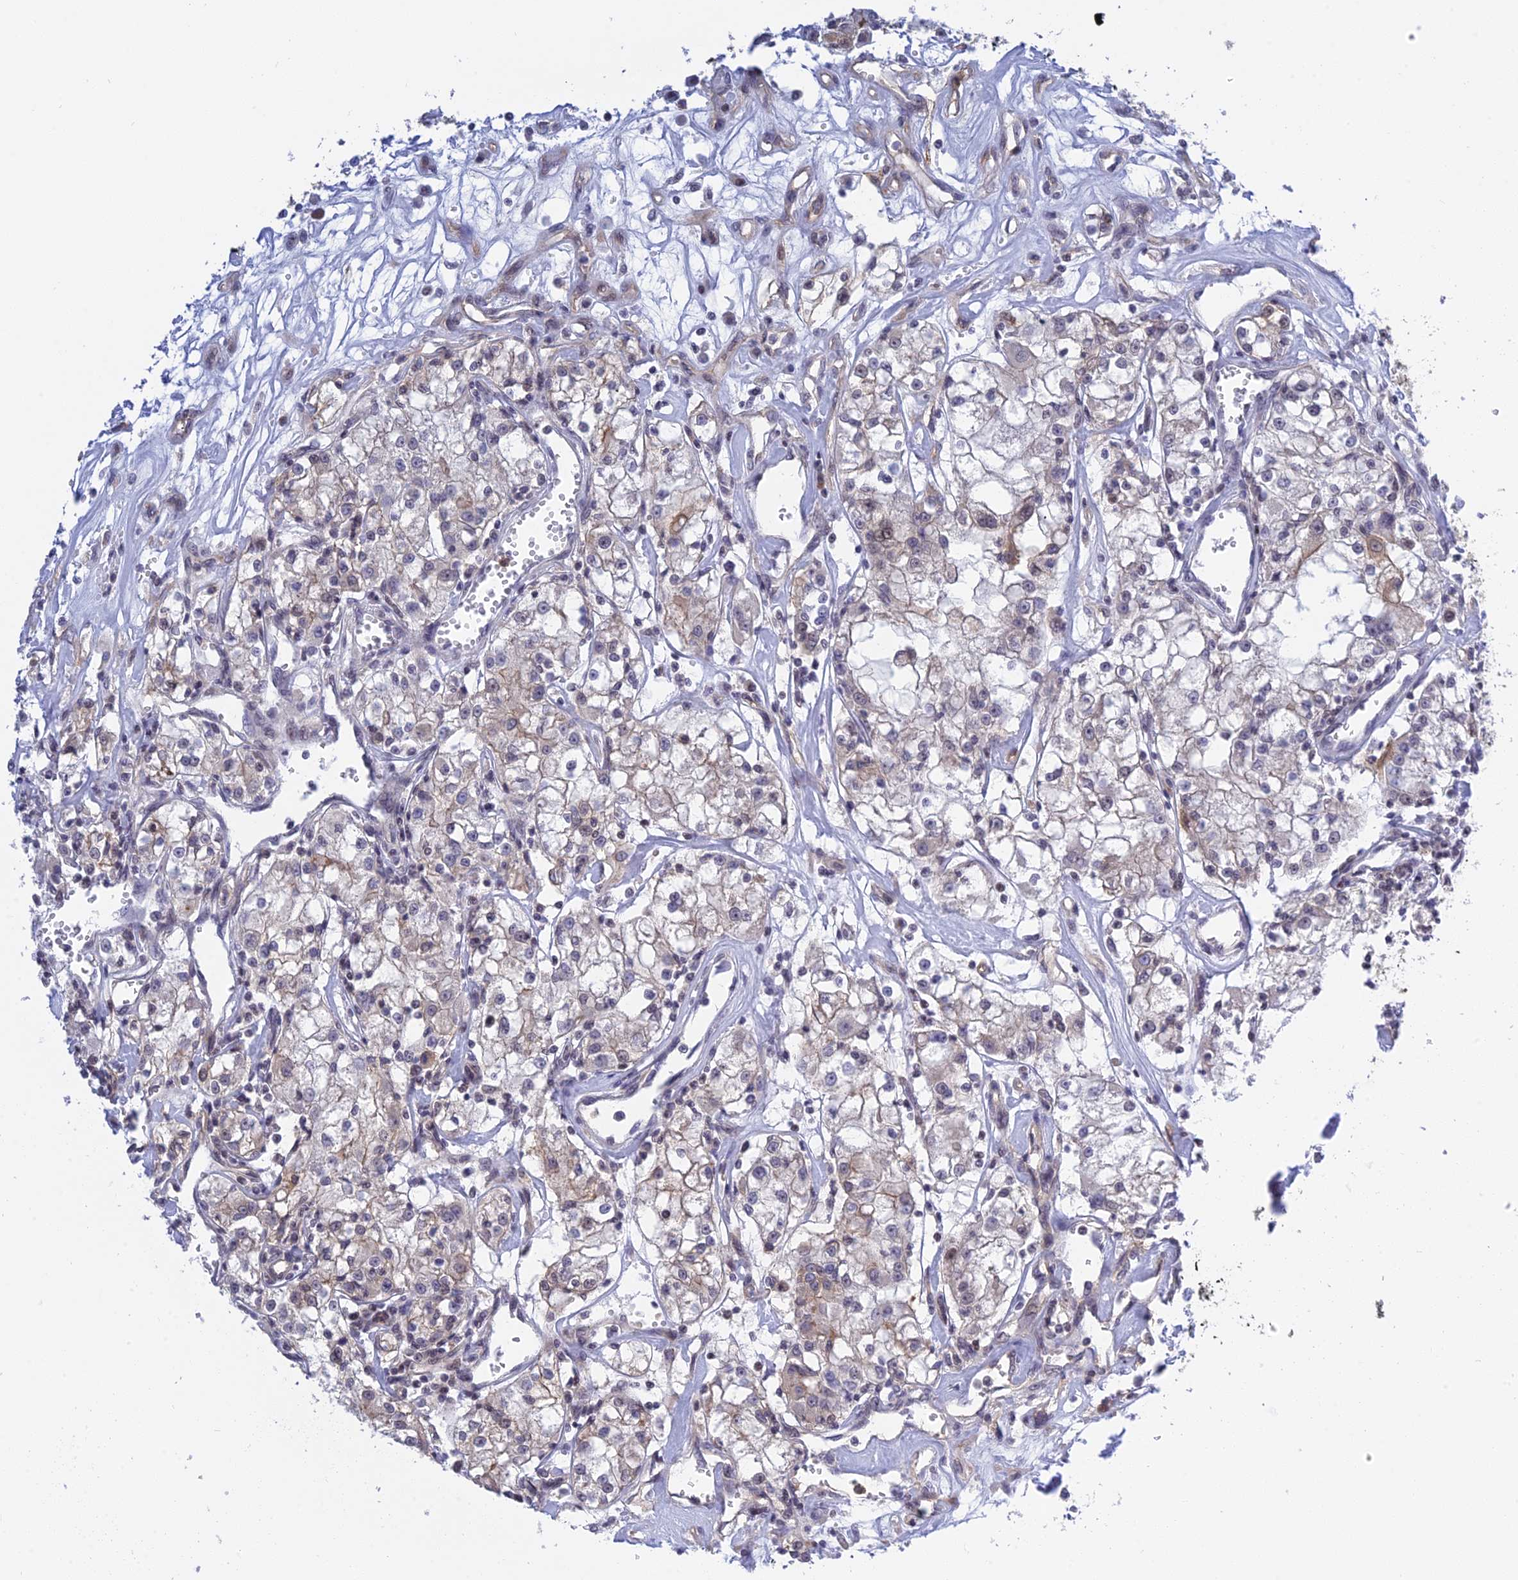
{"staining": {"intensity": "weak", "quantity": "<25%", "location": "cytoplasmic/membranous"}, "tissue": "renal cancer", "cell_type": "Tumor cells", "image_type": "cancer", "snomed": [{"axis": "morphology", "description": "Adenocarcinoma, NOS"}, {"axis": "topography", "description": "Kidney"}], "caption": "A high-resolution micrograph shows IHC staining of renal cancer, which exhibits no significant staining in tumor cells.", "gene": "TCEA1", "patient": {"sex": "female", "age": 59}}